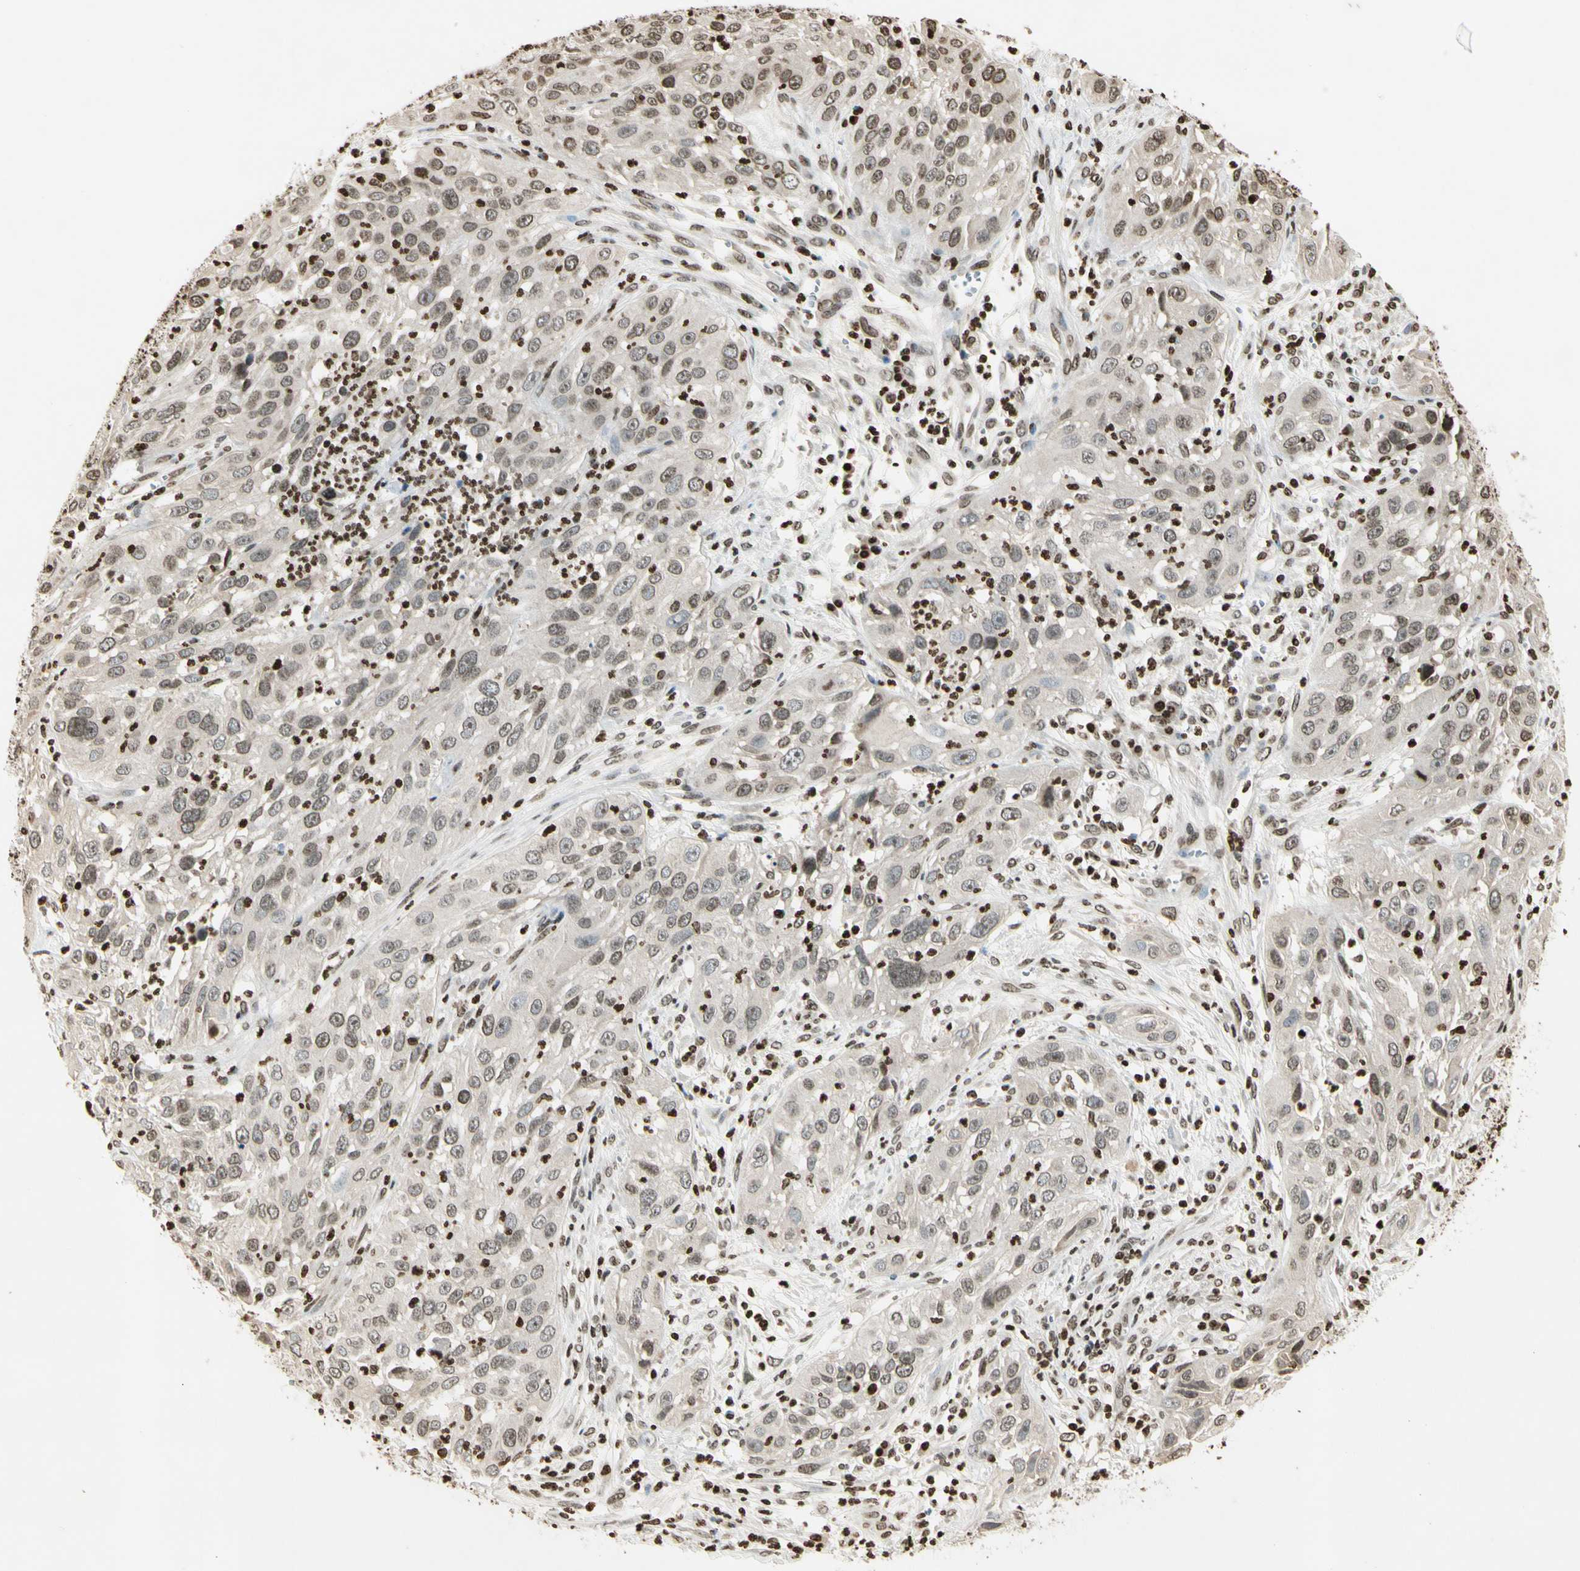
{"staining": {"intensity": "weak", "quantity": "<25%", "location": "nuclear"}, "tissue": "cervical cancer", "cell_type": "Tumor cells", "image_type": "cancer", "snomed": [{"axis": "morphology", "description": "Squamous cell carcinoma, NOS"}, {"axis": "topography", "description": "Cervix"}], "caption": "This is an immunohistochemistry (IHC) image of cervical cancer (squamous cell carcinoma). There is no staining in tumor cells.", "gene": "RORA", "patient": {"sex": "female", "age": 32}}